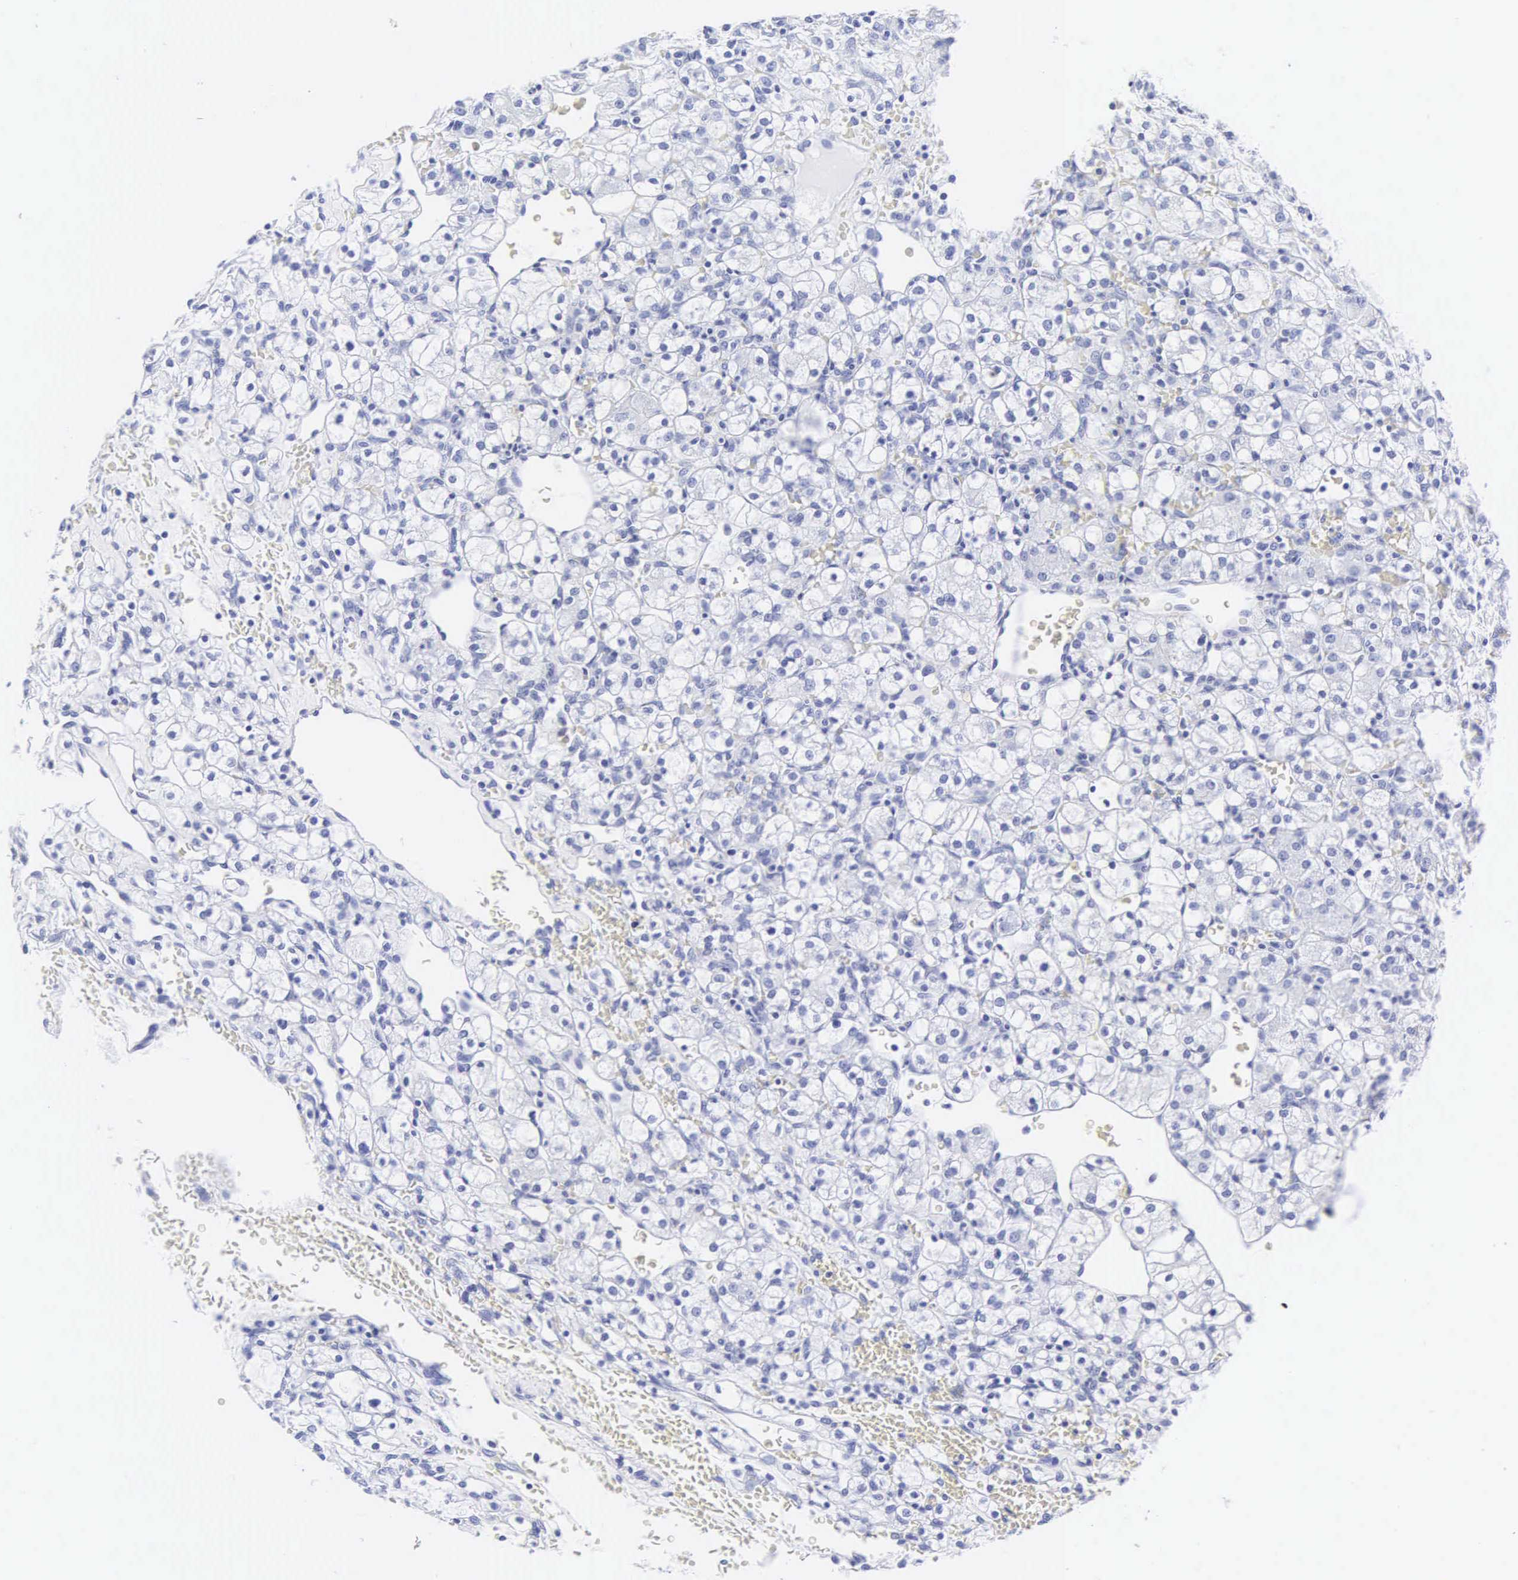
{"staining": {"intensity": "negative", "quantity": "none", "location": "none"}, "tissue": "renal cancer", "cell_type": "Tumor cells", "image_type": "cancer", "snomed": [{"axis": "morphology", "description": "Adenocarcinoma, NOS"}, {"axis": "topography", "description": "Kidney"}], "caption": "Adenocarcinoma (renal) was stained to show a protein in brown. There is no significant positivity in tumor cells.", "gene": "INS", "patient": {"sex": "female", "age": 62}}